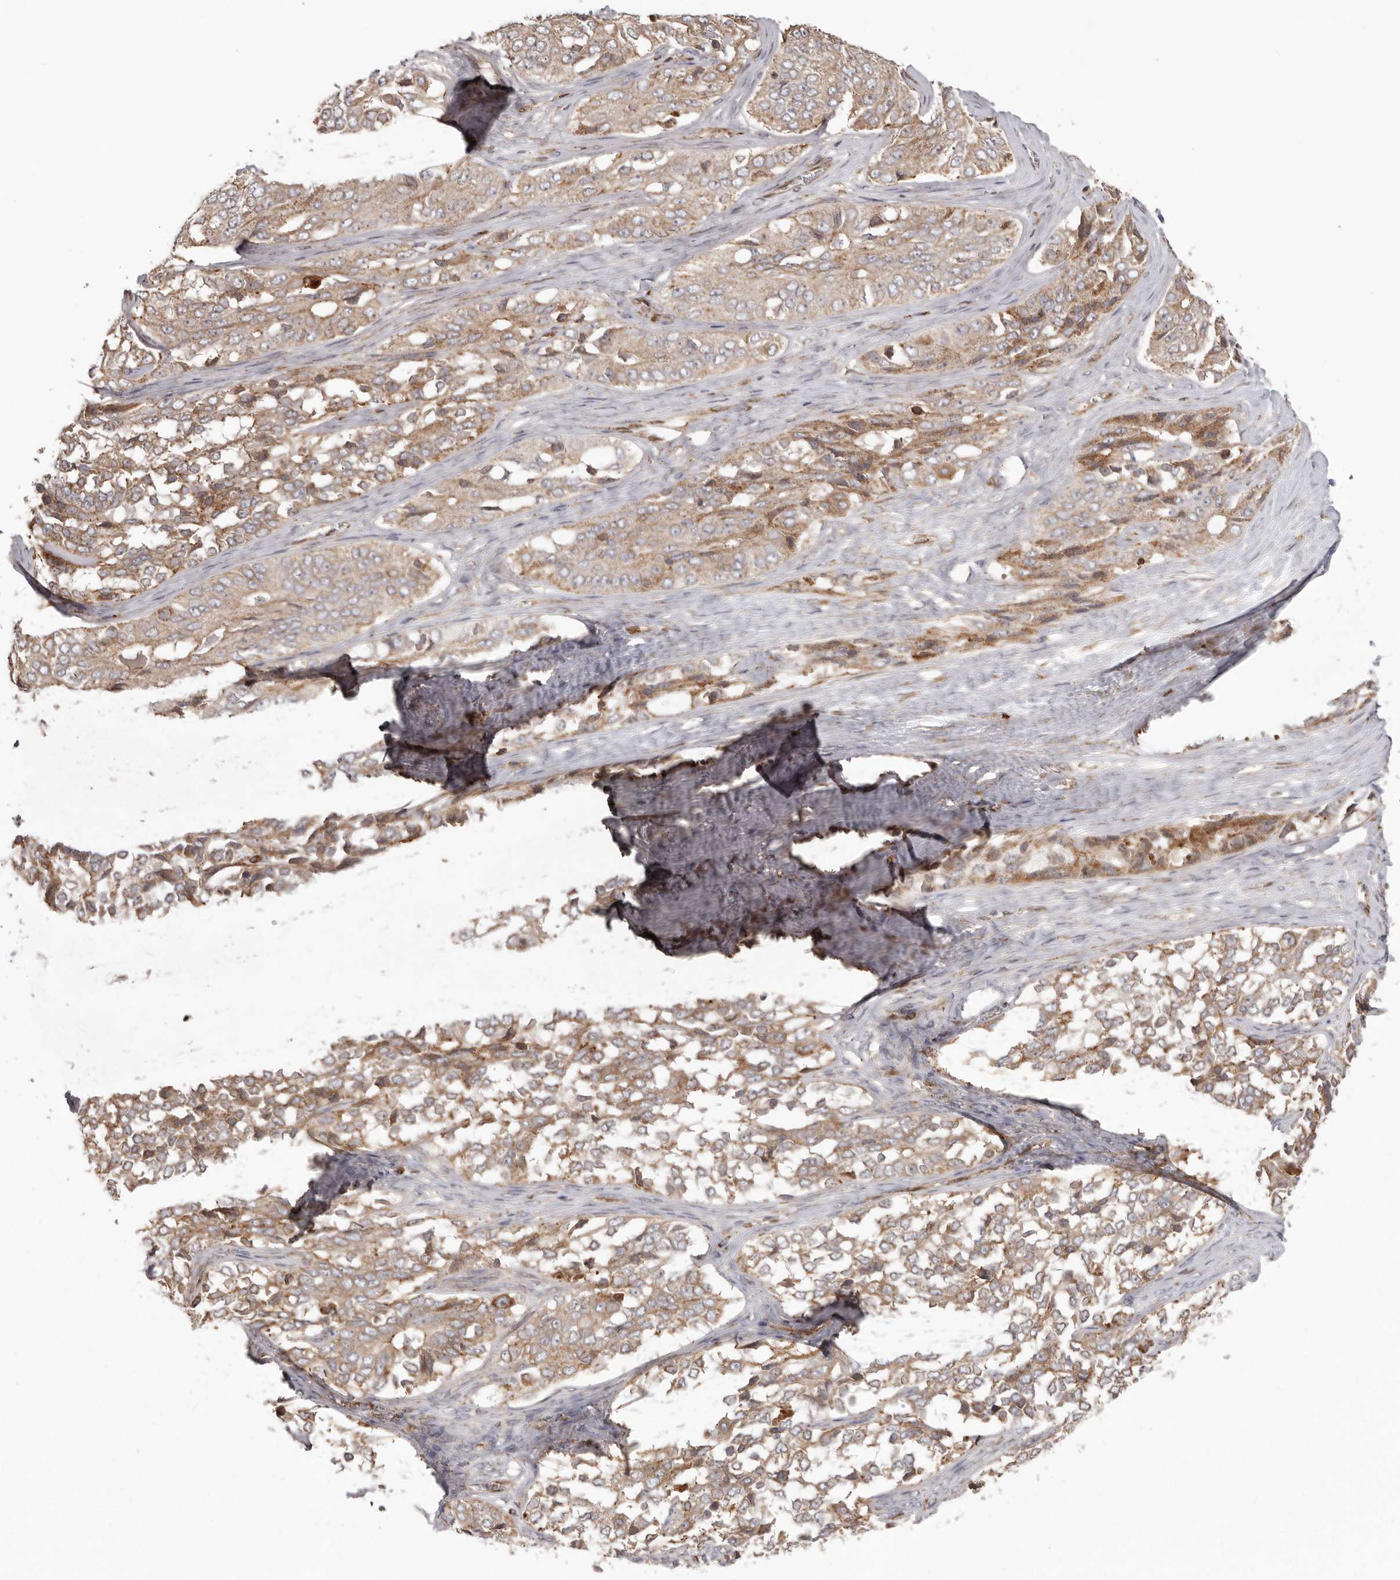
{"staining": {"intensity": "moderate", "quantity": ">75%", "location": "cytoplasmic/membranous"}, "tissue": "ovarian cancer", "cell_type": "Tumor cells", "image_type": "cancer", "snomed": [{"axis": "morphology", "description": "Carcinoma, endometroid"}, {"axis": "topography", "description": "Ovary"}], "caption": "About >75% of tumor cells in human ovarian cancer (endometroid carcinoma) display moderate cytoplasmic/membranous protein positivity as visualized by brown immunohistochemical staining.", "gene": "NUP43", "patient": {"sex": "female", "age": 51}}